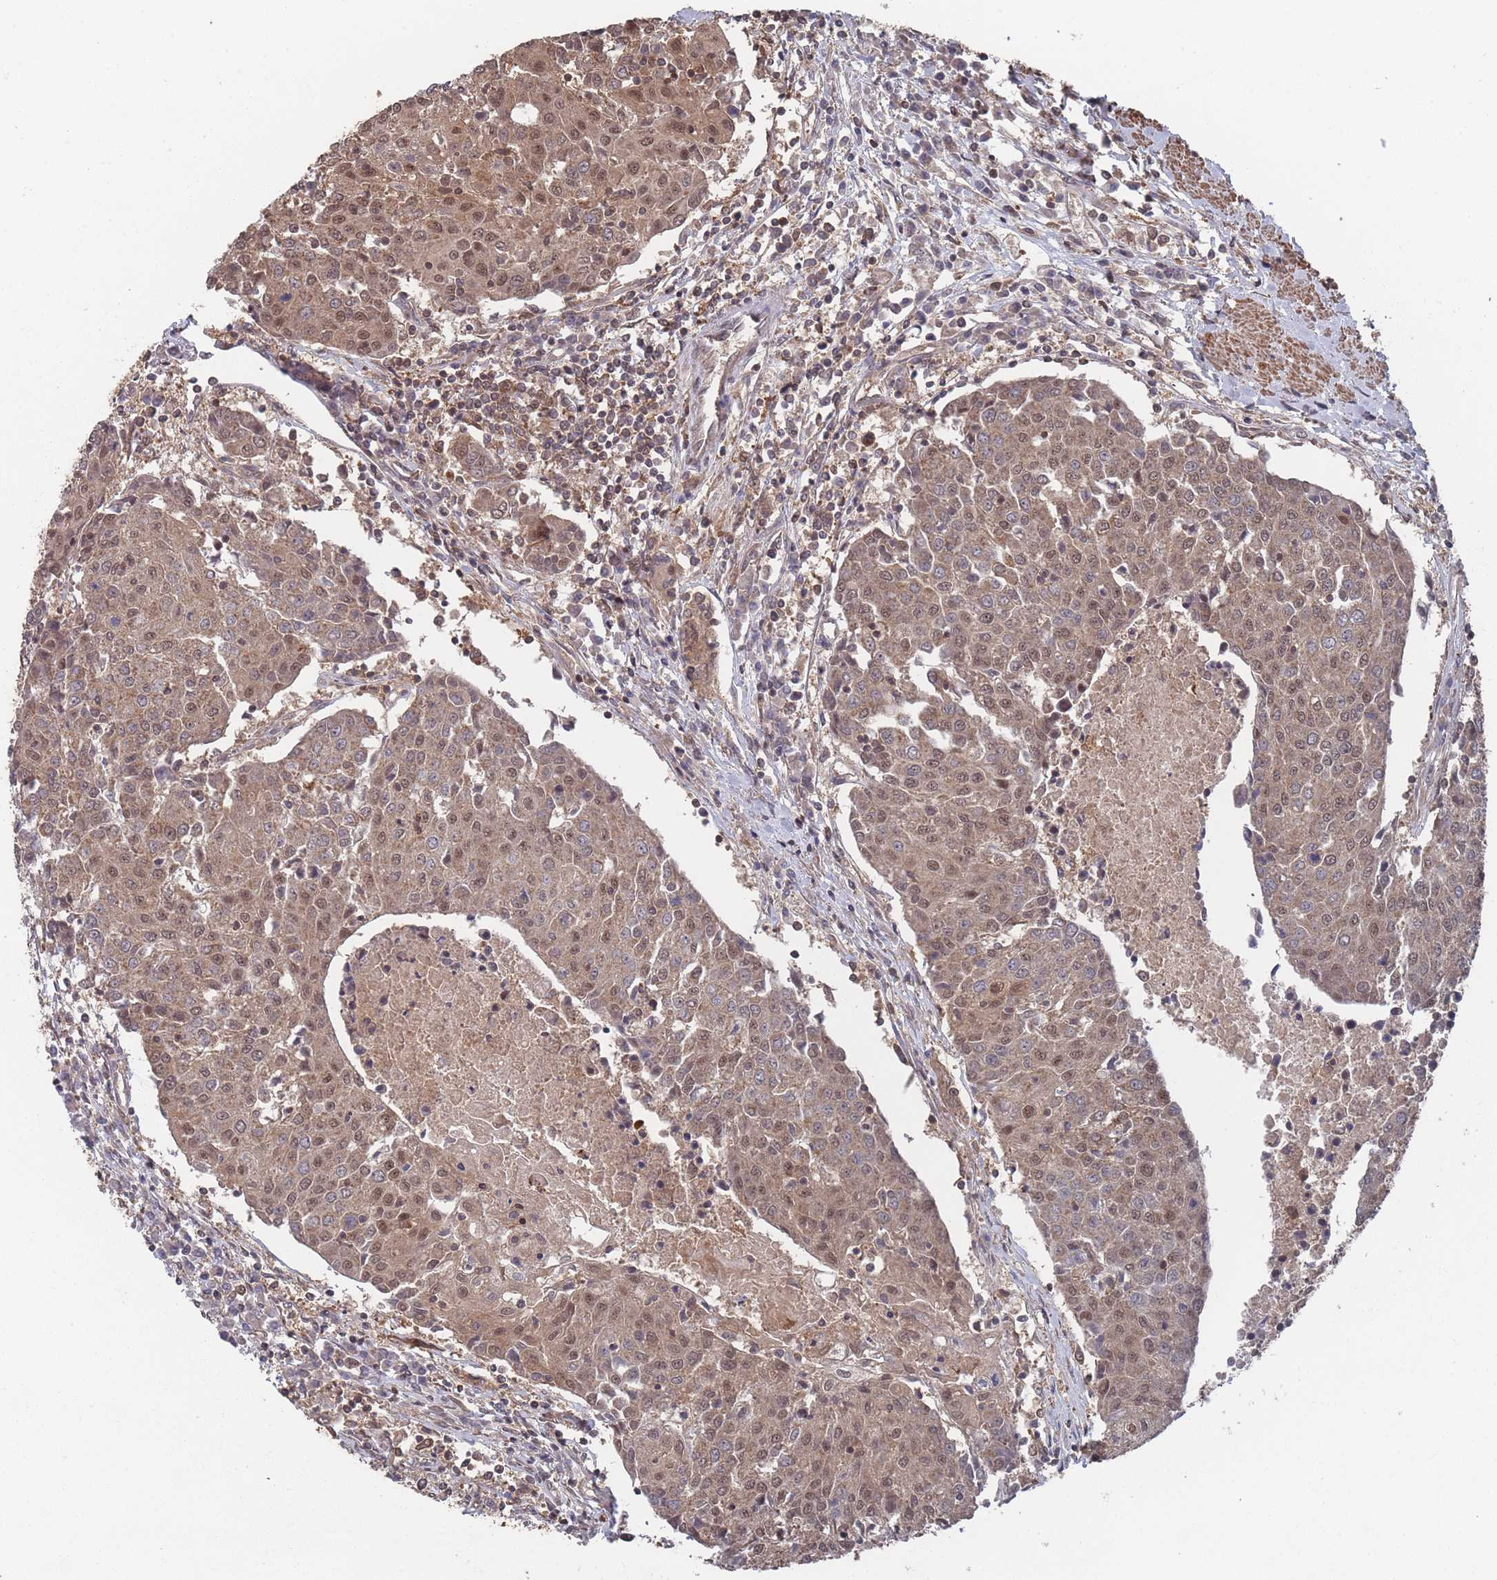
{"staining": {"intensity": "moderate", "quantity": ">75%", "location": "cytoplasmic/membranous,nuclear"}, "tissue": "urothelial cancer", "cell_type": "Tumor cells", "image_type": "cancer", "snomed": [{"axis": "morphology", "description": "Urothelial carcinoma, High grade"}, {"axis": "topography", "description": "Urinary bladder"}], "caption": "DAB immunohistochemical staining of high-grade urothelial carcinoma exhibits moderate cytoplasmic/membranous and nuclear protein staining in approximately >75% of tumor cells. The protein is stained brown, and the nuclei are stained in blue (DAB (3,3'-diaminobenzidine) IHC with brightfield microscopy, high magnification).", "gene": "SF3B1", "patient": {"sex": "female", "age": 85}}